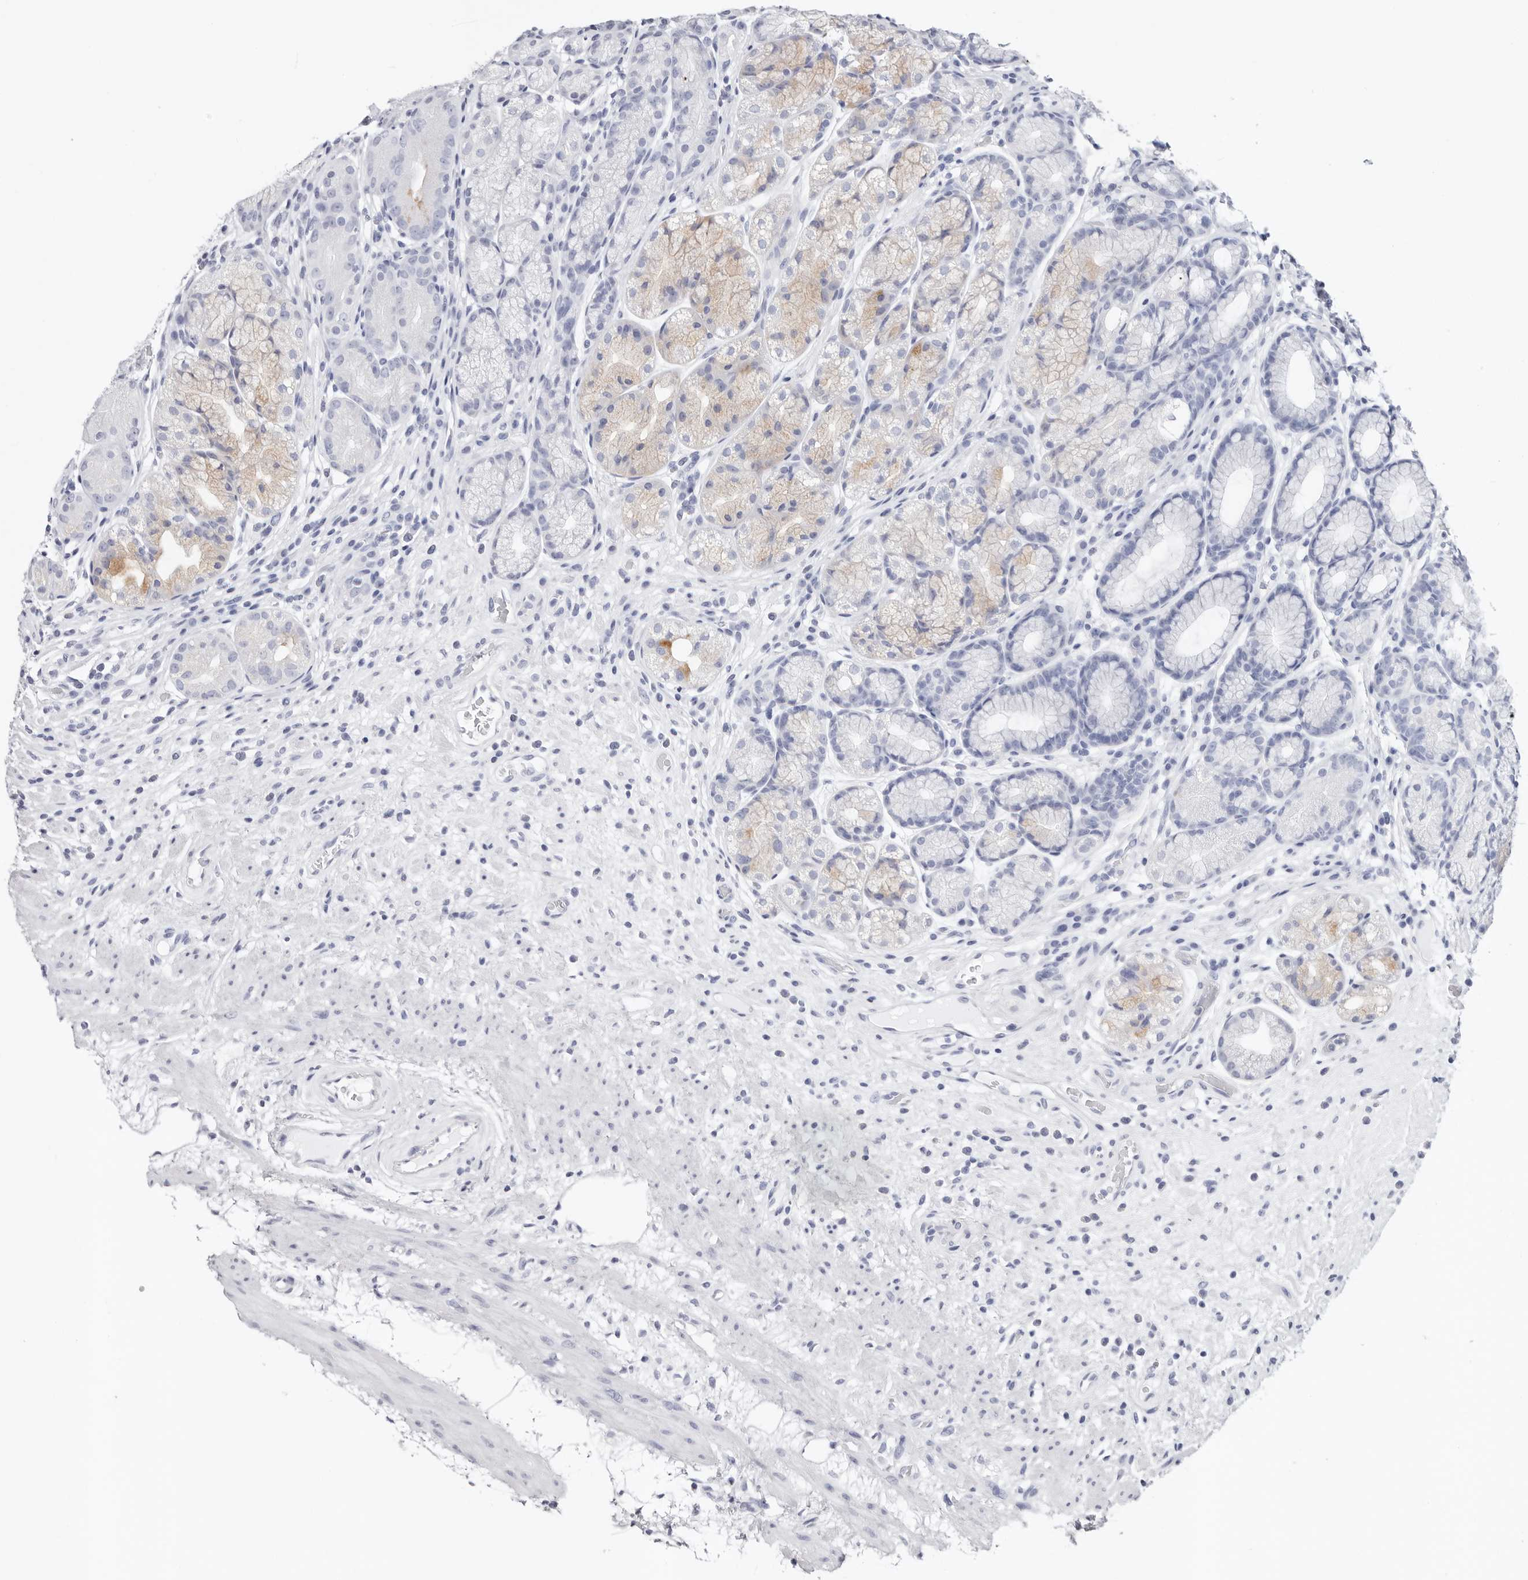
{"staining": {"intensity": "moderate", "quantity": "<25%", "location": "cytoplasmic/membranous"}, "tissue": "stomach", "cell_type": "Glandular cells", "image_type": "normal", "snomed": [{"axis": "morphology", "description": "Normal tissue, NOS"}, {"axis": "topography", "description": "Stomach"}], "caption": "Immunohistochemical staining of normal stomach exhibits moderate cytoplasmic/membranous protein expression in about <25% of glandular cells. (Brightfield microscopy of DAB IHC at high magnification).", "gene": "USP33", "patient": {"sex": "male", "age": 57}}